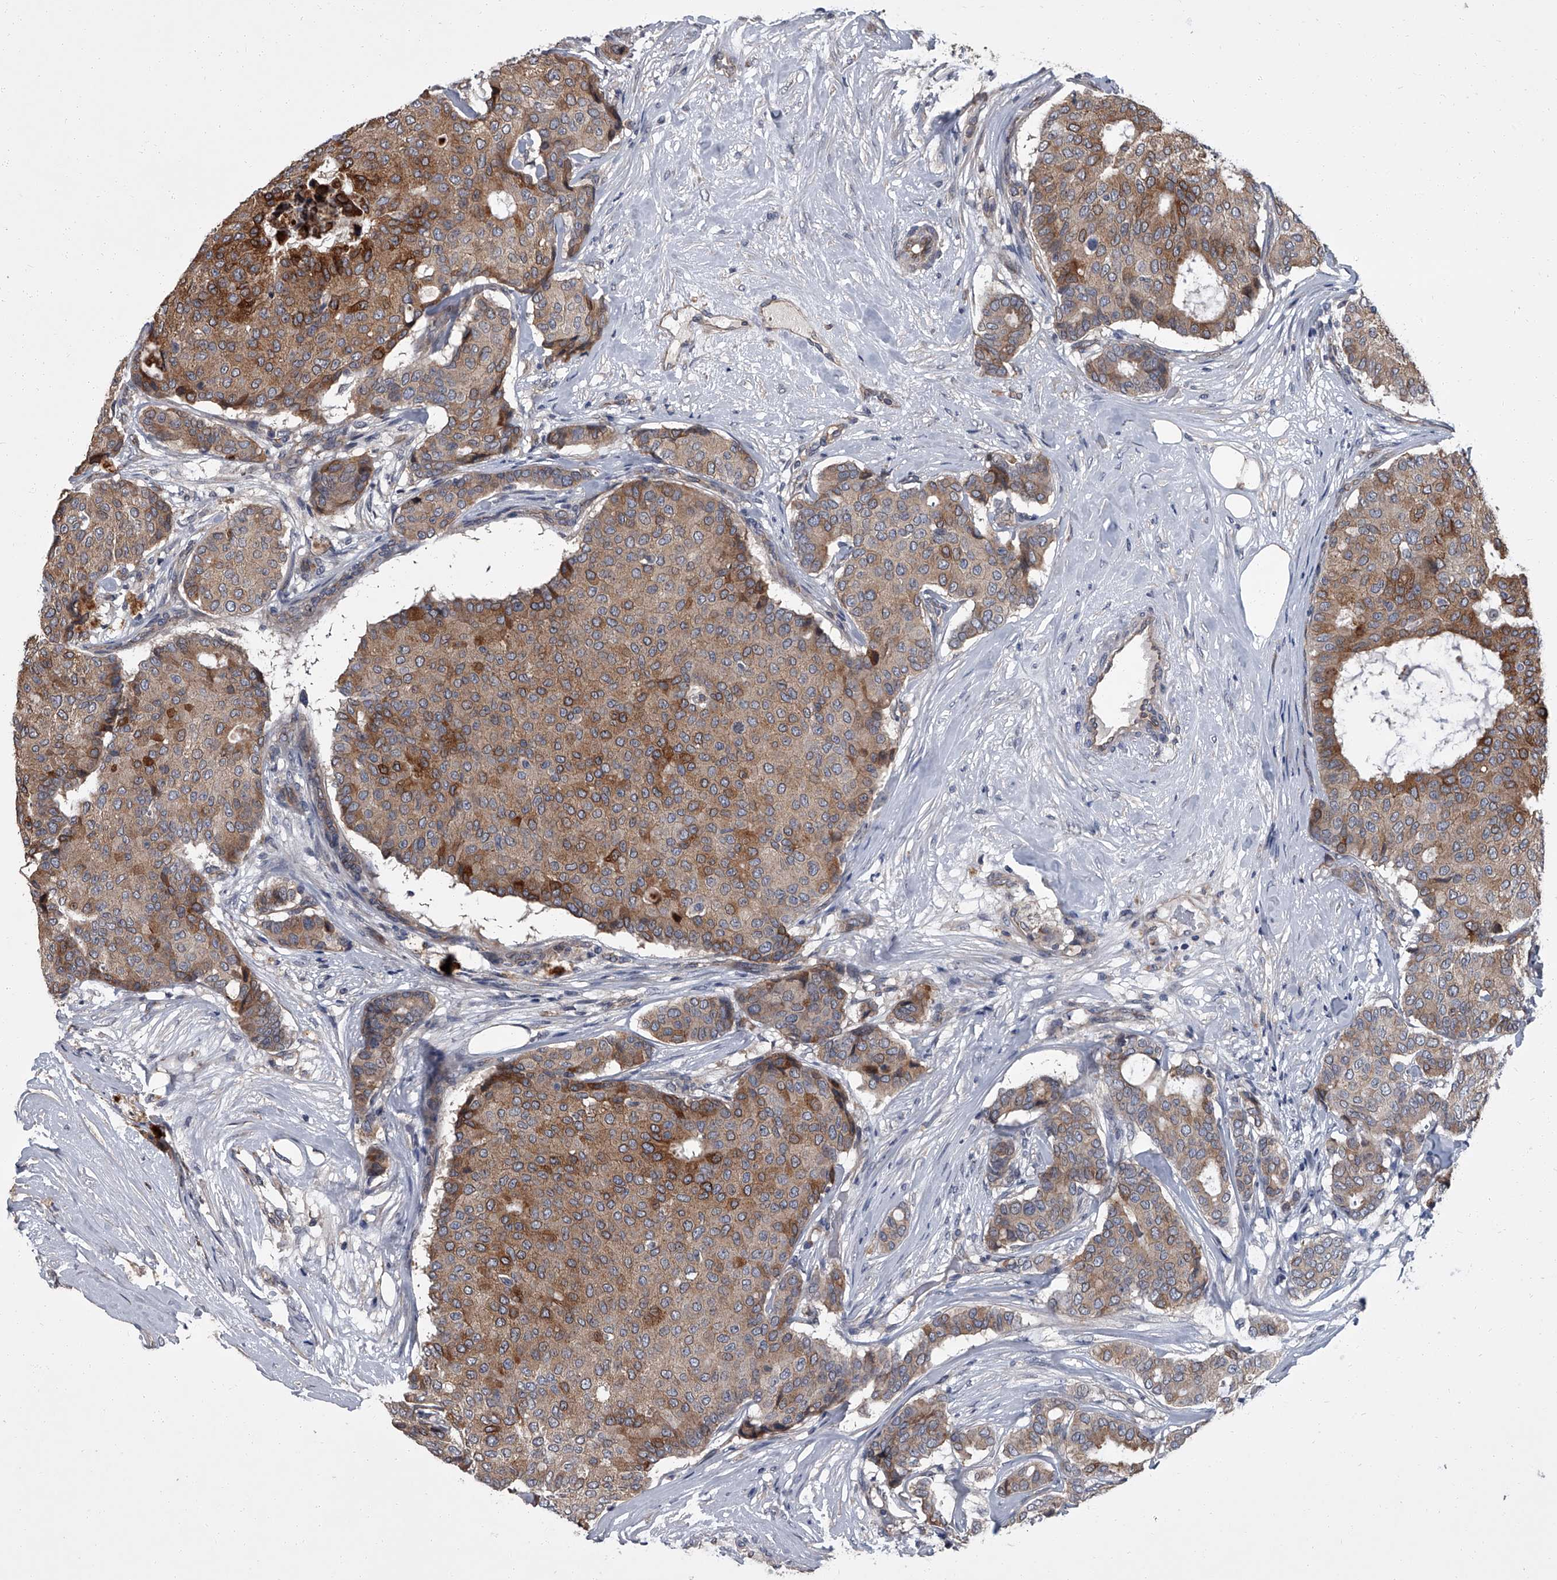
{"staining": {"intensity": "moderate", "quantity": ">75%", "location": "cytoplasmic/membranous"}, "tissue": "breast cancer", "cell_type": "Tumor cells", "image_type": "cancer", "snomed": [{"axis": "morphology", "description": "Duct carcinoma"}, {"axis": "topography", "description": "Breast"}], "caption": "About >75% of tumor cells in human breast intraductal carcinoma reveal moderate cytoplasmic/membranous protein staining as visualized by brown immunohistochemical staining.", "gene": "SIRT4", "patient": {"sex": "female", "age": 75}}